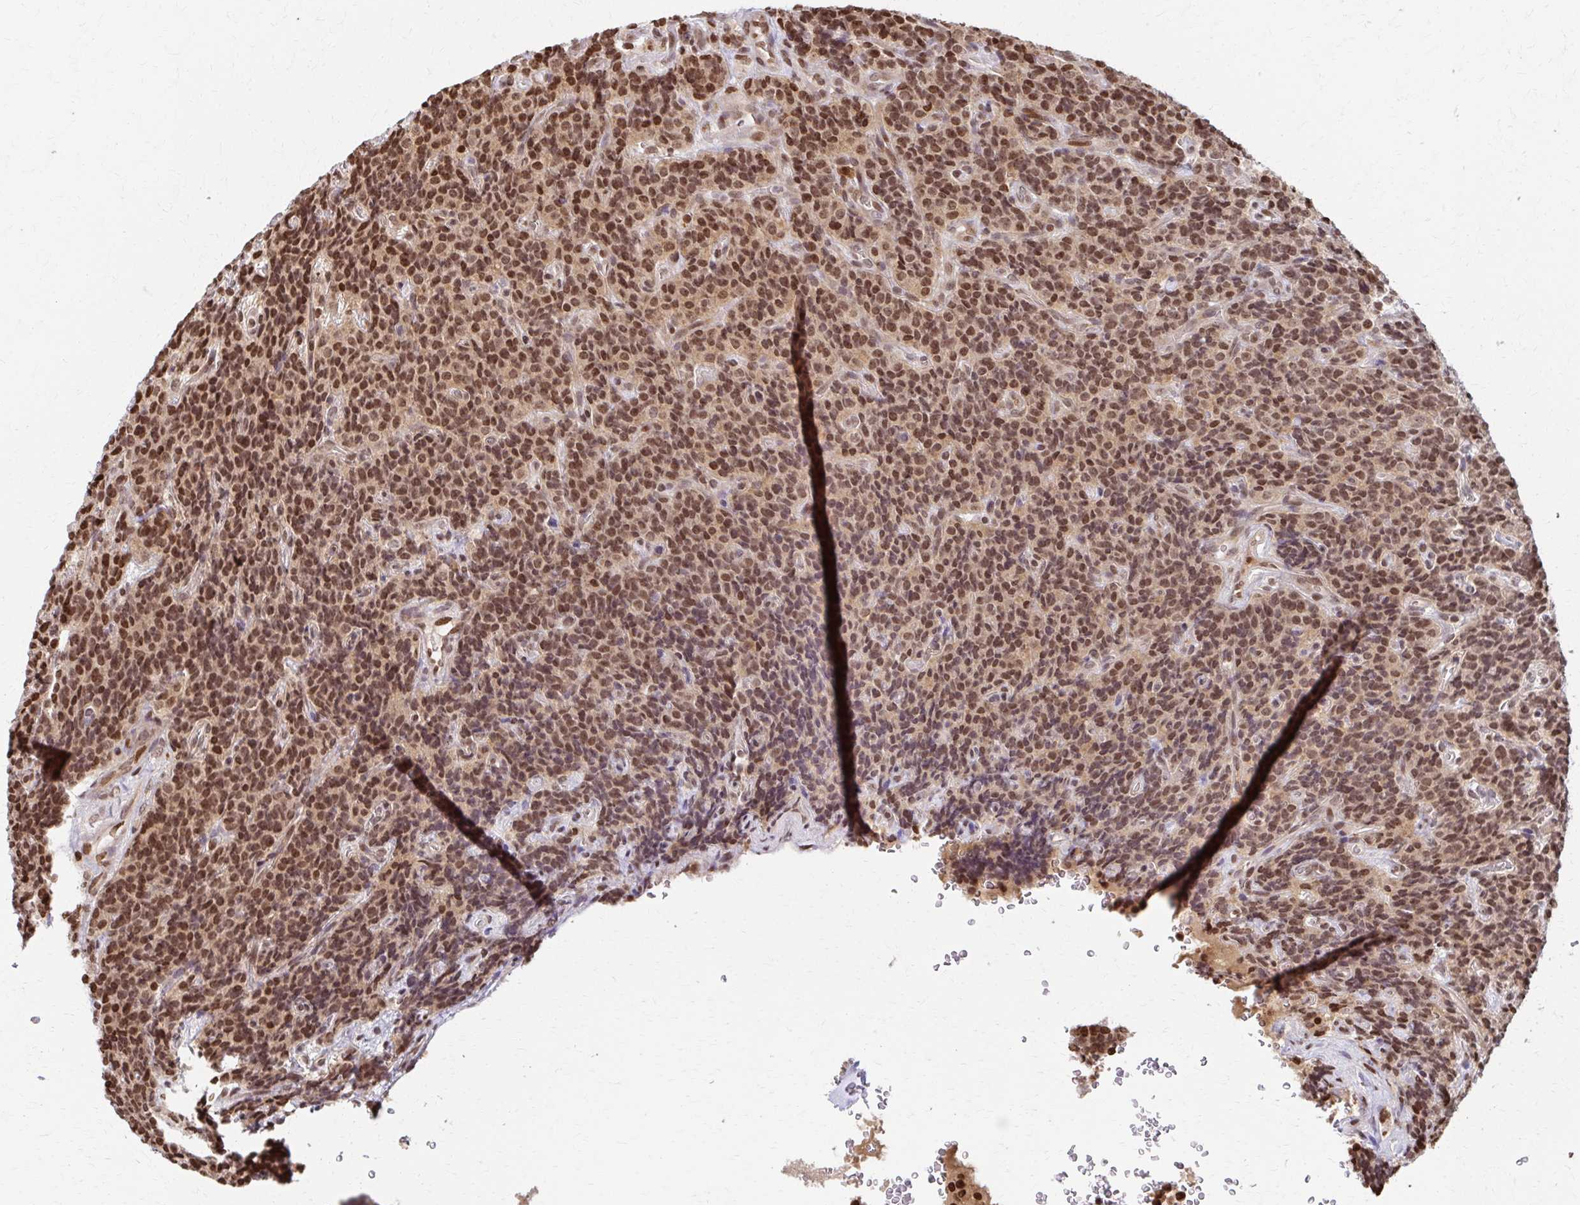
{"staining": {"intensity": "moderate", "quantity": ">75%", "location": "nuclear"}, "tissue": "carcinoid", "cell_type": "Tumor cells", "image_type": "cancer", "snomed": [{"axis": "morphology", "description": "Carcinoid, malignant, NOS"}, {"axis": "topography", "description": "Pancreas"}], "caption": "Immunohistochemical staining of human malignant carcinoid shows moderate nuclear protein staining in approximately >75% of tumor cells. The protein is shown in brown color, while the nuclei are stained blue.", "gene": "PSMD7", "patient": {"sex": "male", "age": 36}}